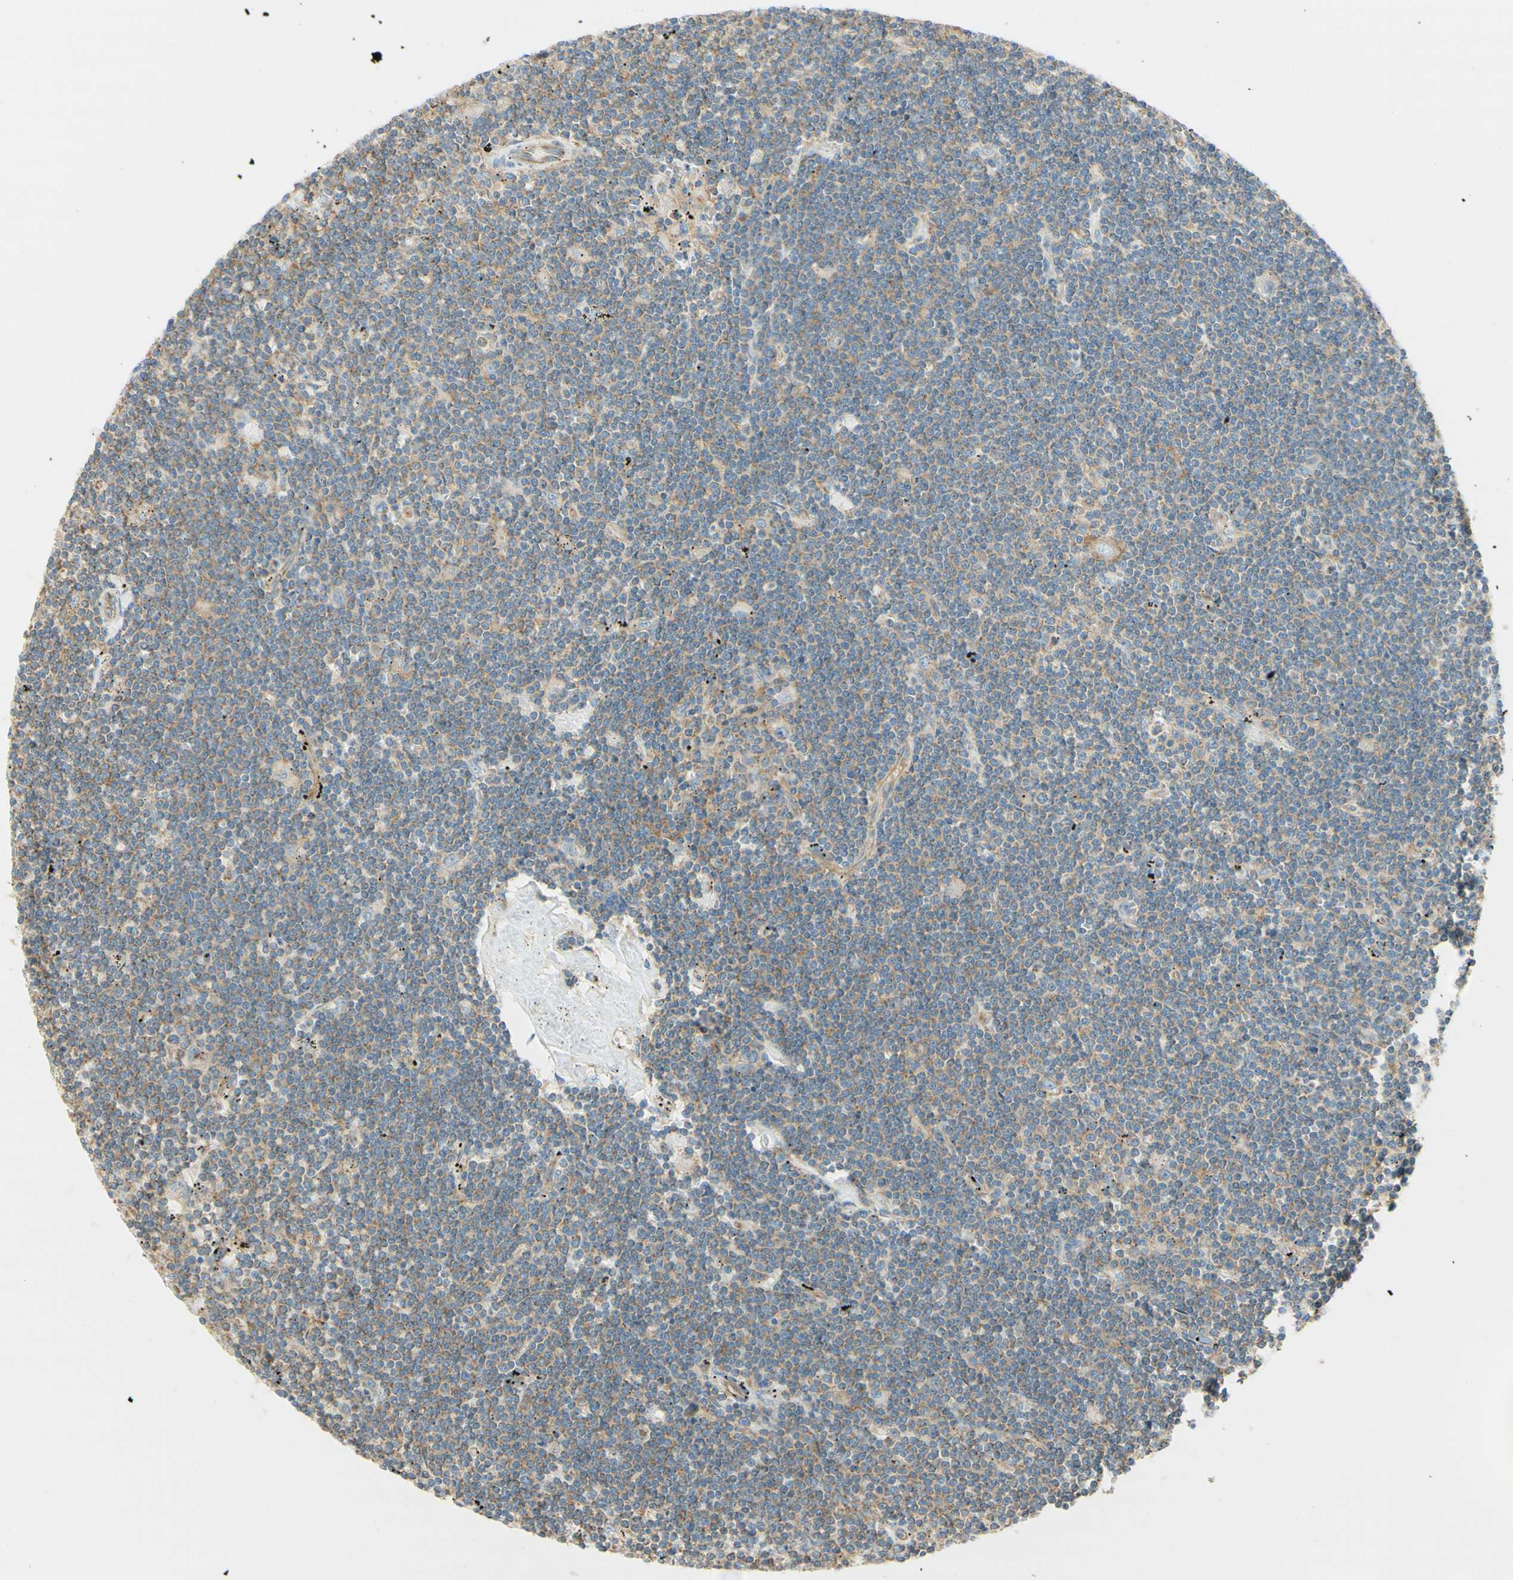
{"staining": {"intensity": "negative", "quantity": "none", "location": "none"}, "tissue": "lymphoma", "cell_type": "Tumor cells", "image_type": "cancer", "snomed": [{"axis": "morphology", "description": "Malignant lymphoma, non-Hodgkin's type, Low grade"}, {"axis": "topography", "description": "Spleen"}], "caption": "Immunohistochemical staining of low-grade malignant lymphoma, non-Hodgkin's type exhibits no significant expression in tumor cells.", "gene": "CLTC", "patient": {"sex": "male", "age": 76}}